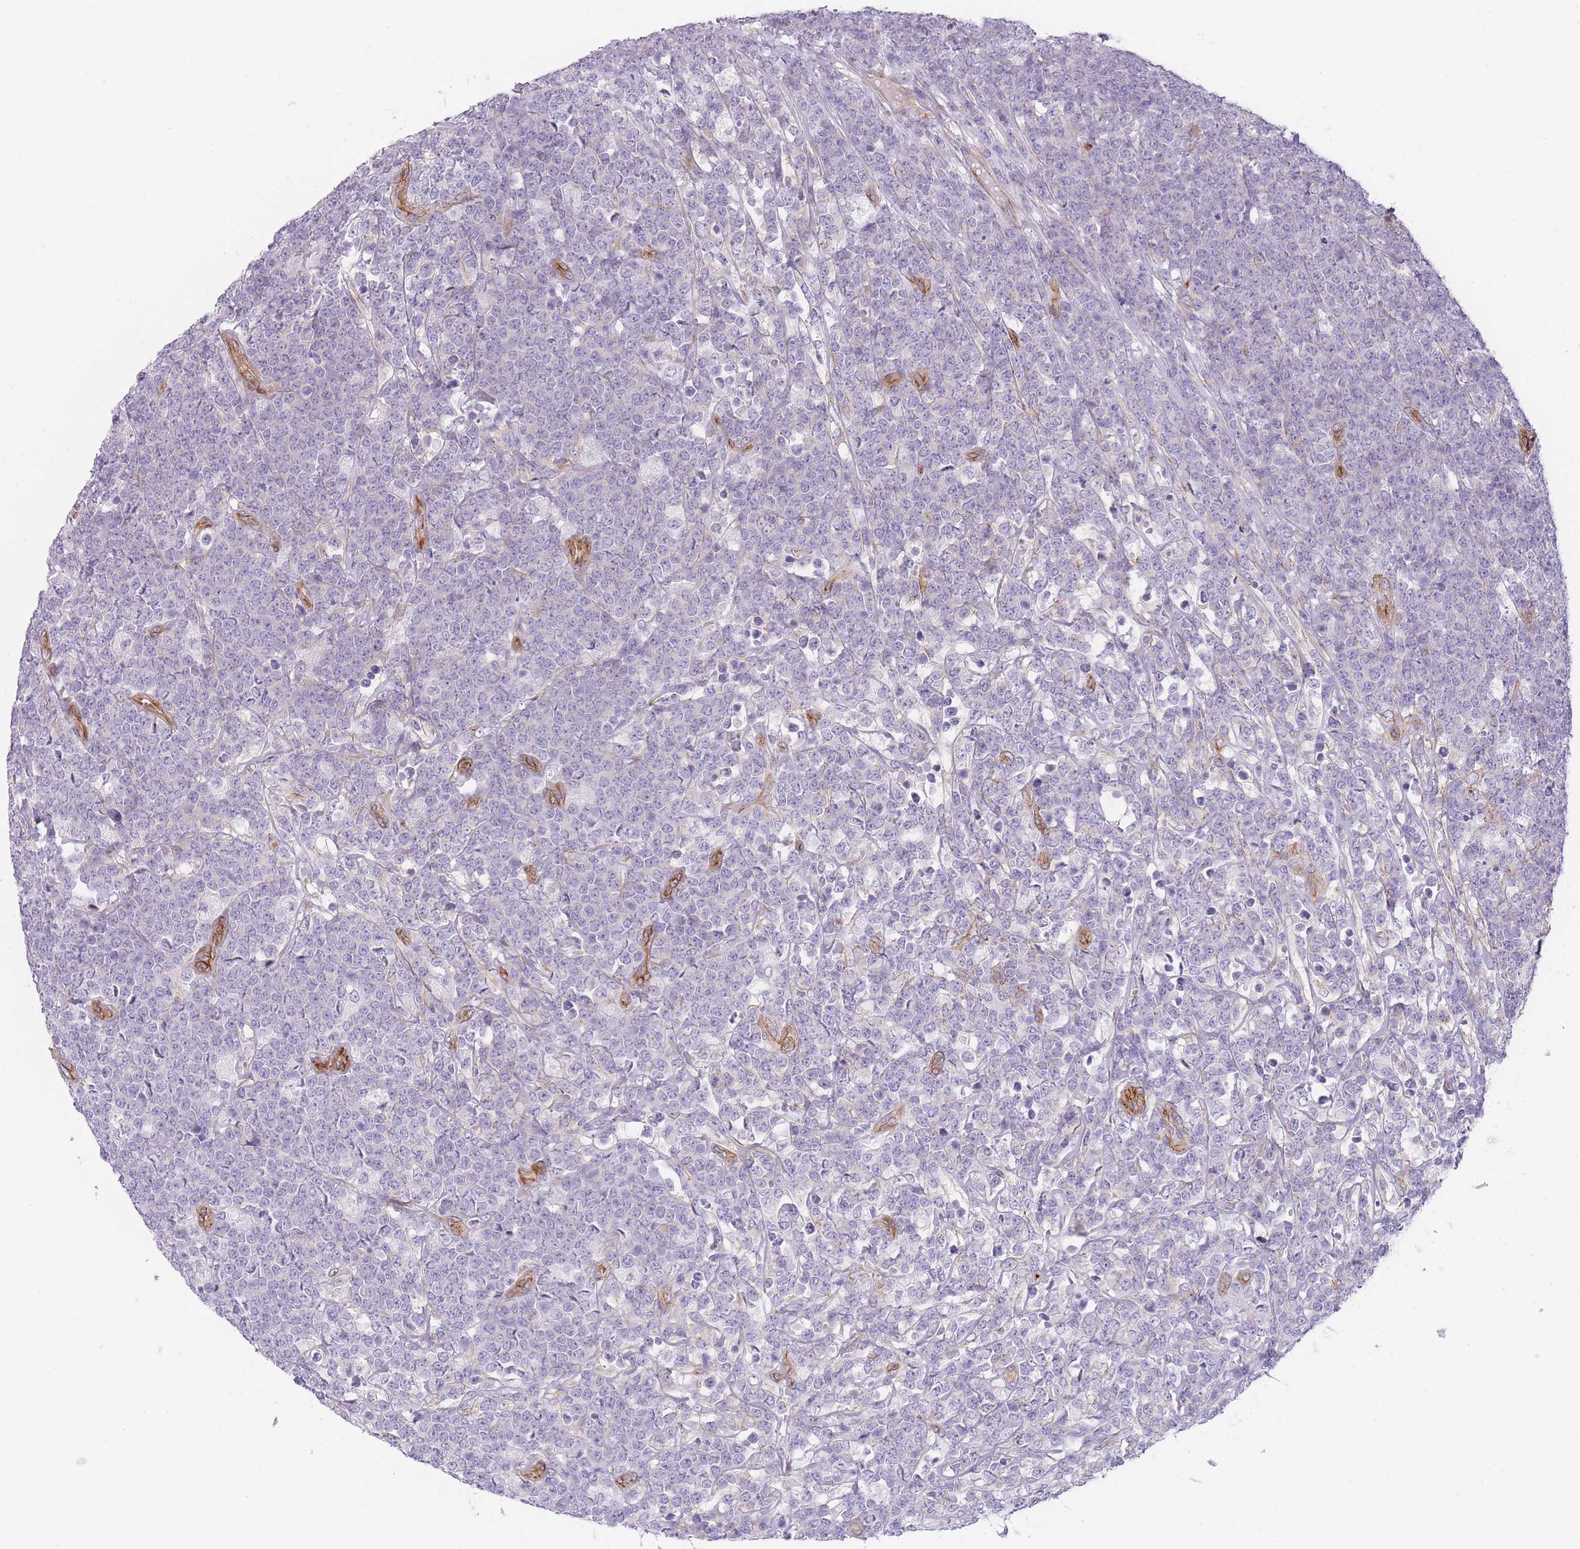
{"staining": {"intensity": "negative", "quantity": "none", "location": "none"}, "tissue": "lymphoma", "cell_type": "Tumor cells", "image_type": "cancer", "snomed": [{"axis": "morphology", "description": "Malignant lymphoma, non-Hodgkin's type, High grade"}, {"axis": "topography", "description": "Small intestine"}], "caption": "DAB immunohistochemical staining of lymphoma shows no significant positivity in tumor cells. The staining was performed using DAB (3,3'-diaminobenzidine) to visualize the protein expression in brown, while the nuclei were stained in blue with hematoxylin (Magnification: 20x).", "gene": "OR6B3", "patient": {"sex": "male", "age": 8}}